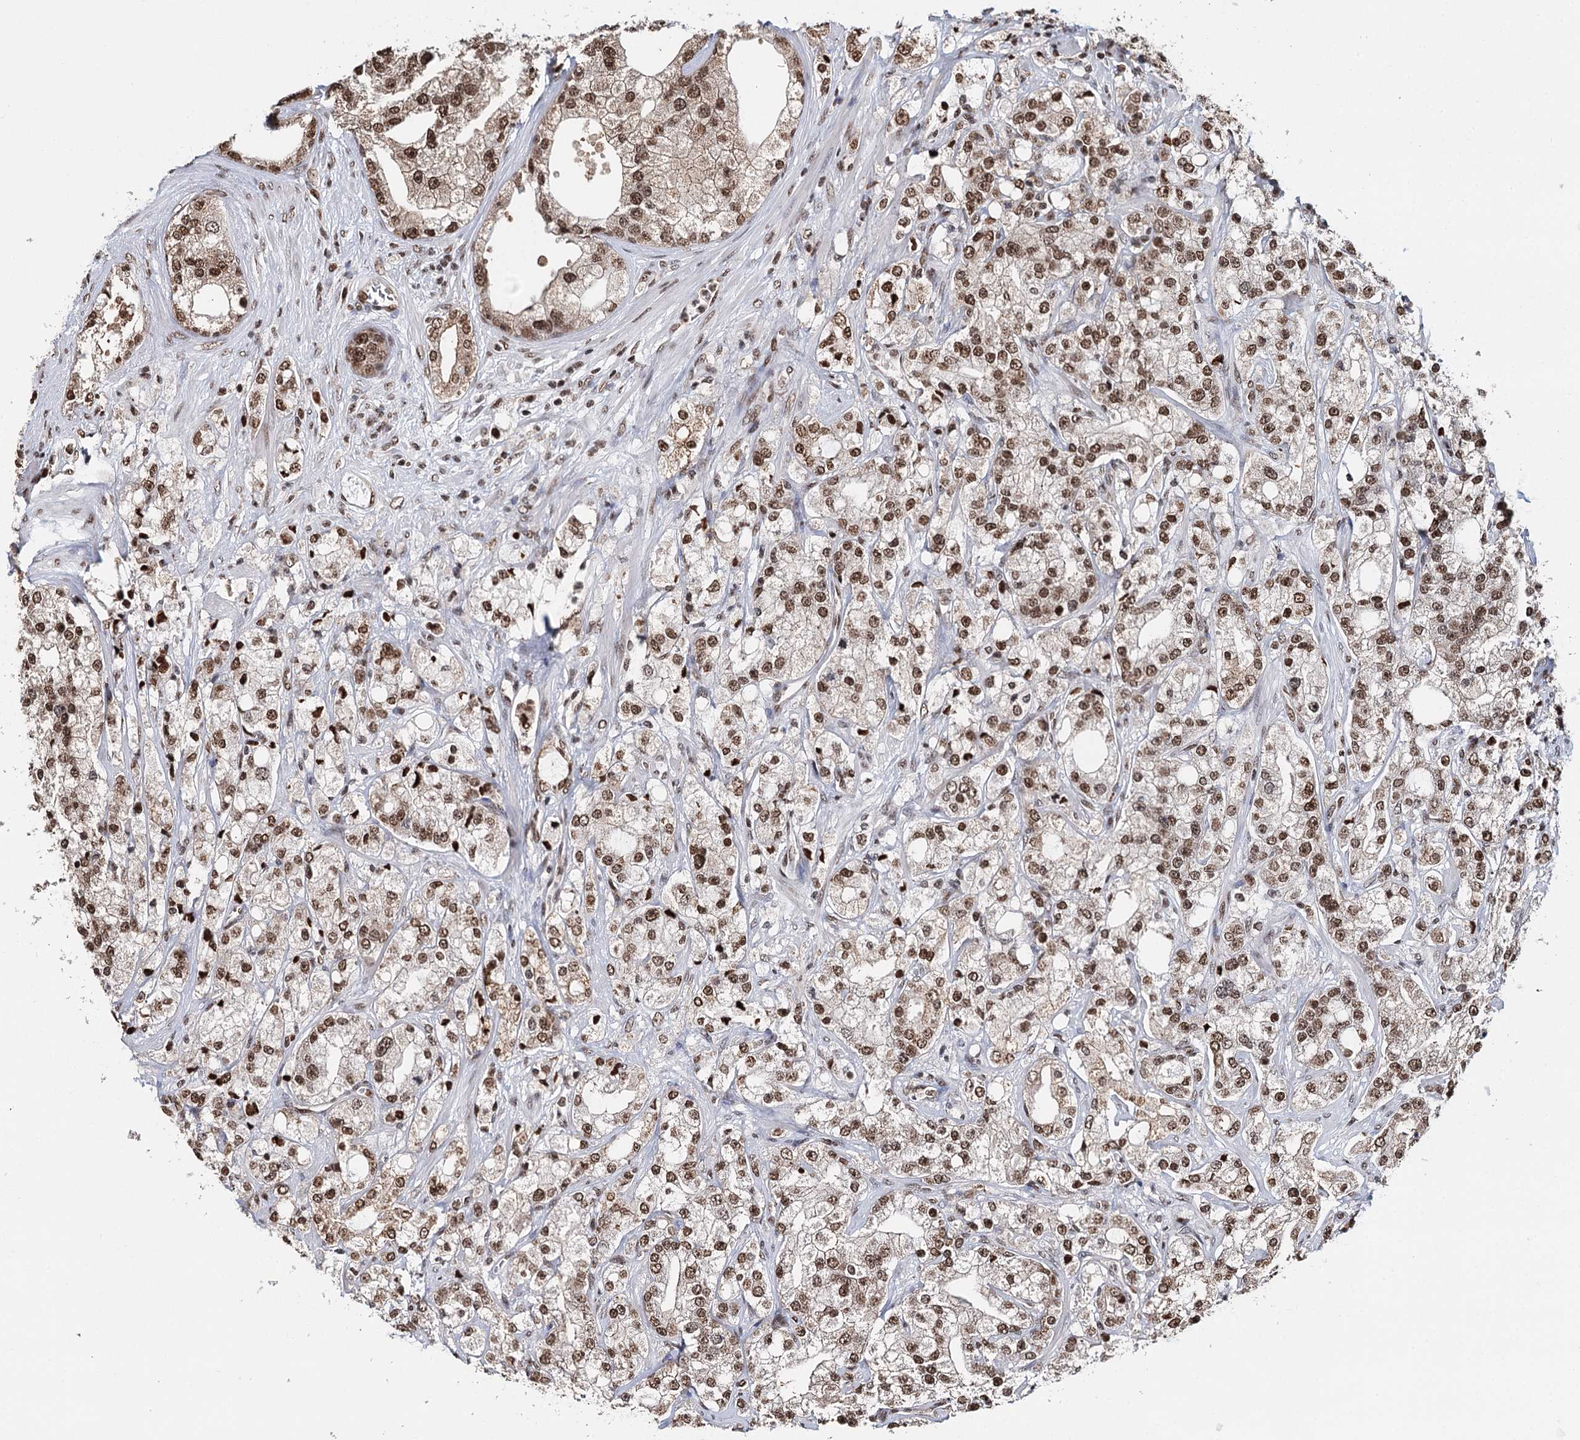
{"staining": {"intensity": "moderate", "quantity": ">75%", "location": "nuclear"}, "tissue": "prostate cancer", "cell_type": "Tumor cells", "image_type": "cancer", "snomed": [{"axis": "morphology", "description": "Adenocarcinoma, High grade"}, {"axis": "topography", "description": "Prostate"}], "caption": "High-grade adenocarcinoma (prostate) was stained to show a protein in brown. There is medium levels of moderate nuclear expression in approximately >75% of tumor cells. The staining was performed using DAB to visualize the protein expression in brown, while the nuclei were stained in blue with hematoxylin (Magnification: 20x).", "gene": "RPS27A", "patient": {"sex": "male", "age": 64}}